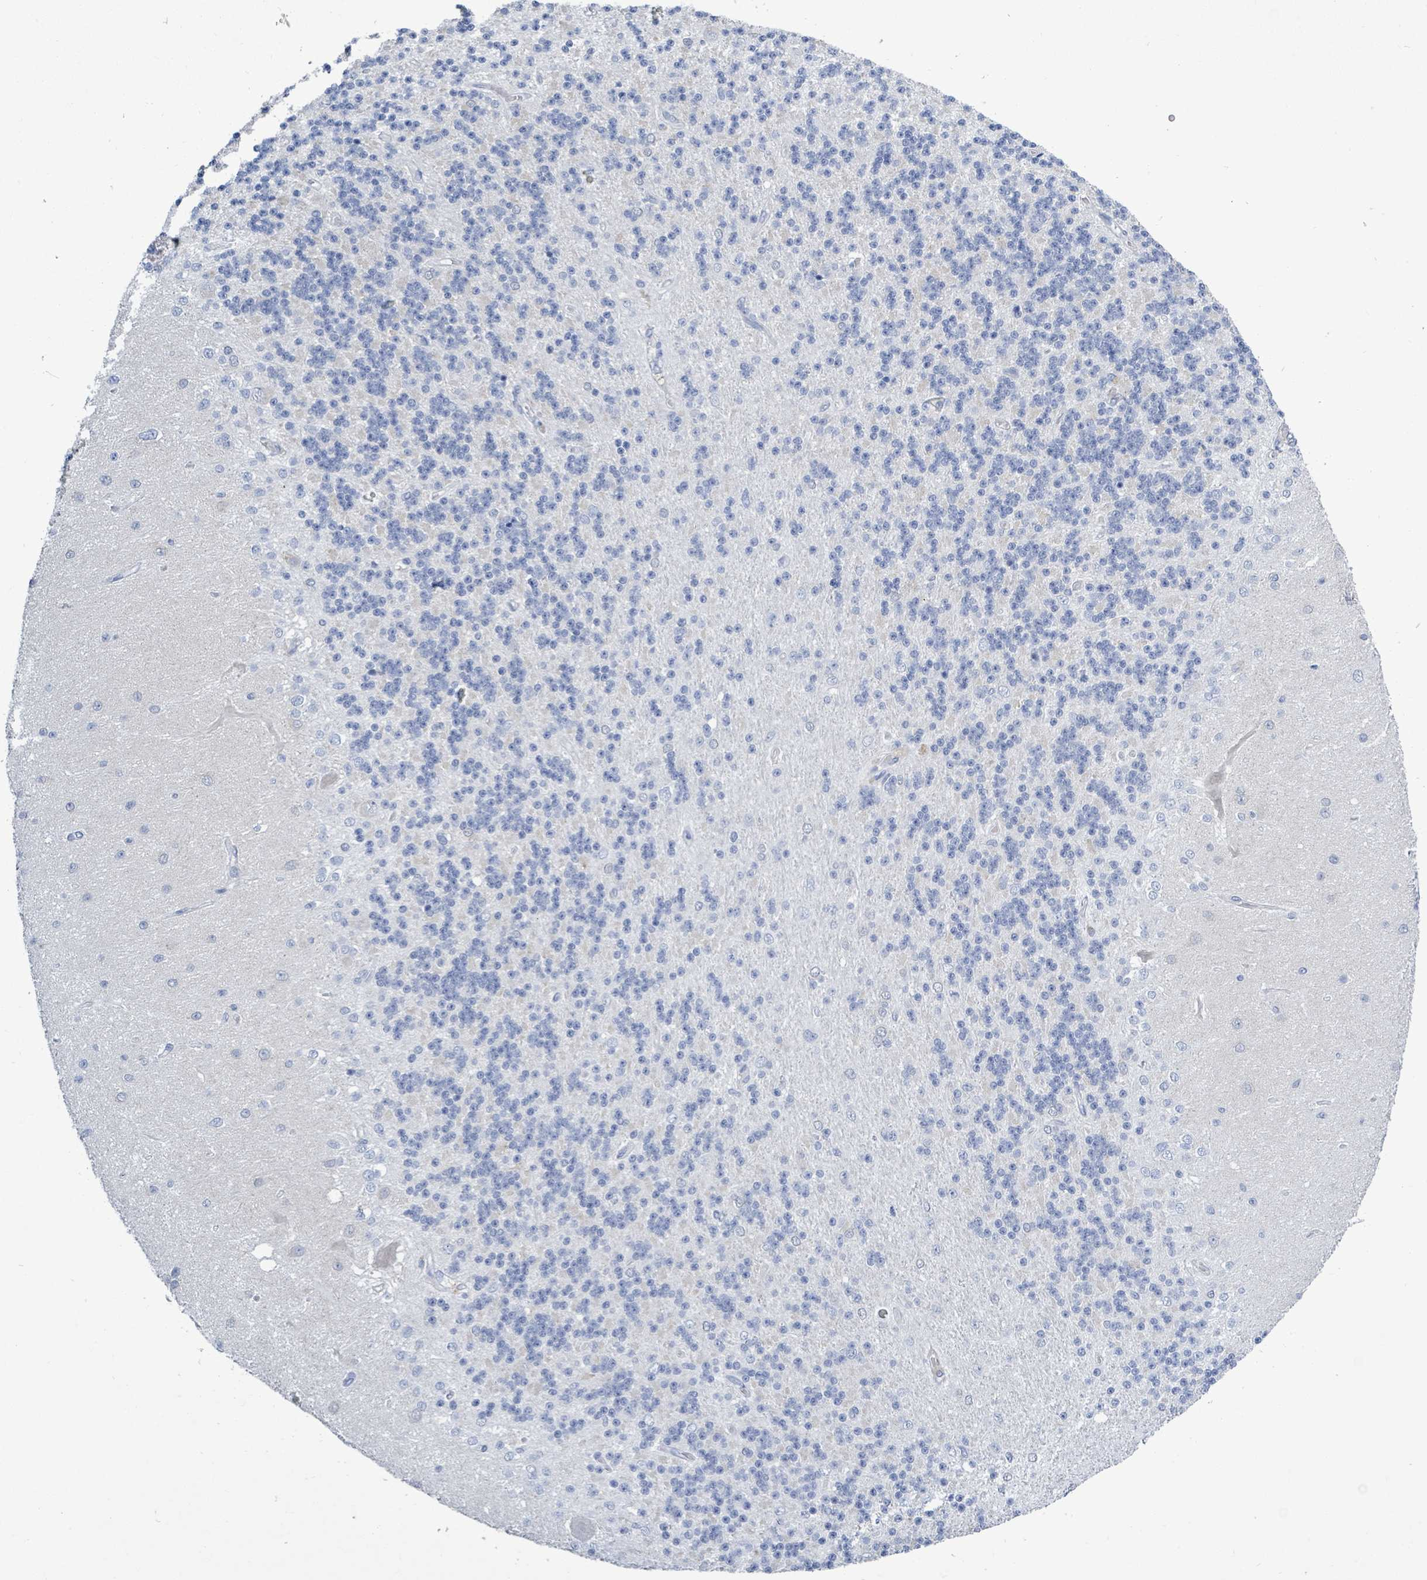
{"staining": {"intensity": "negative", "quantity": "none", "location": "none"}, "tissue": "cerebellum", "cell_type": "Cells in granular layer", "image_type": "normal", "snomed": [{"axis": "morphology", "description": "Normal tissue, NOS"}, {"axis": "topography", "description": "Cerebellum"}], "caption": "A micrograph of human cerebellum is negative for staining in cells in granular layer. Nuclei are stained in blue.", "gene": "DMRTC1B", "patient": {"sex": "female", "age": 29}}